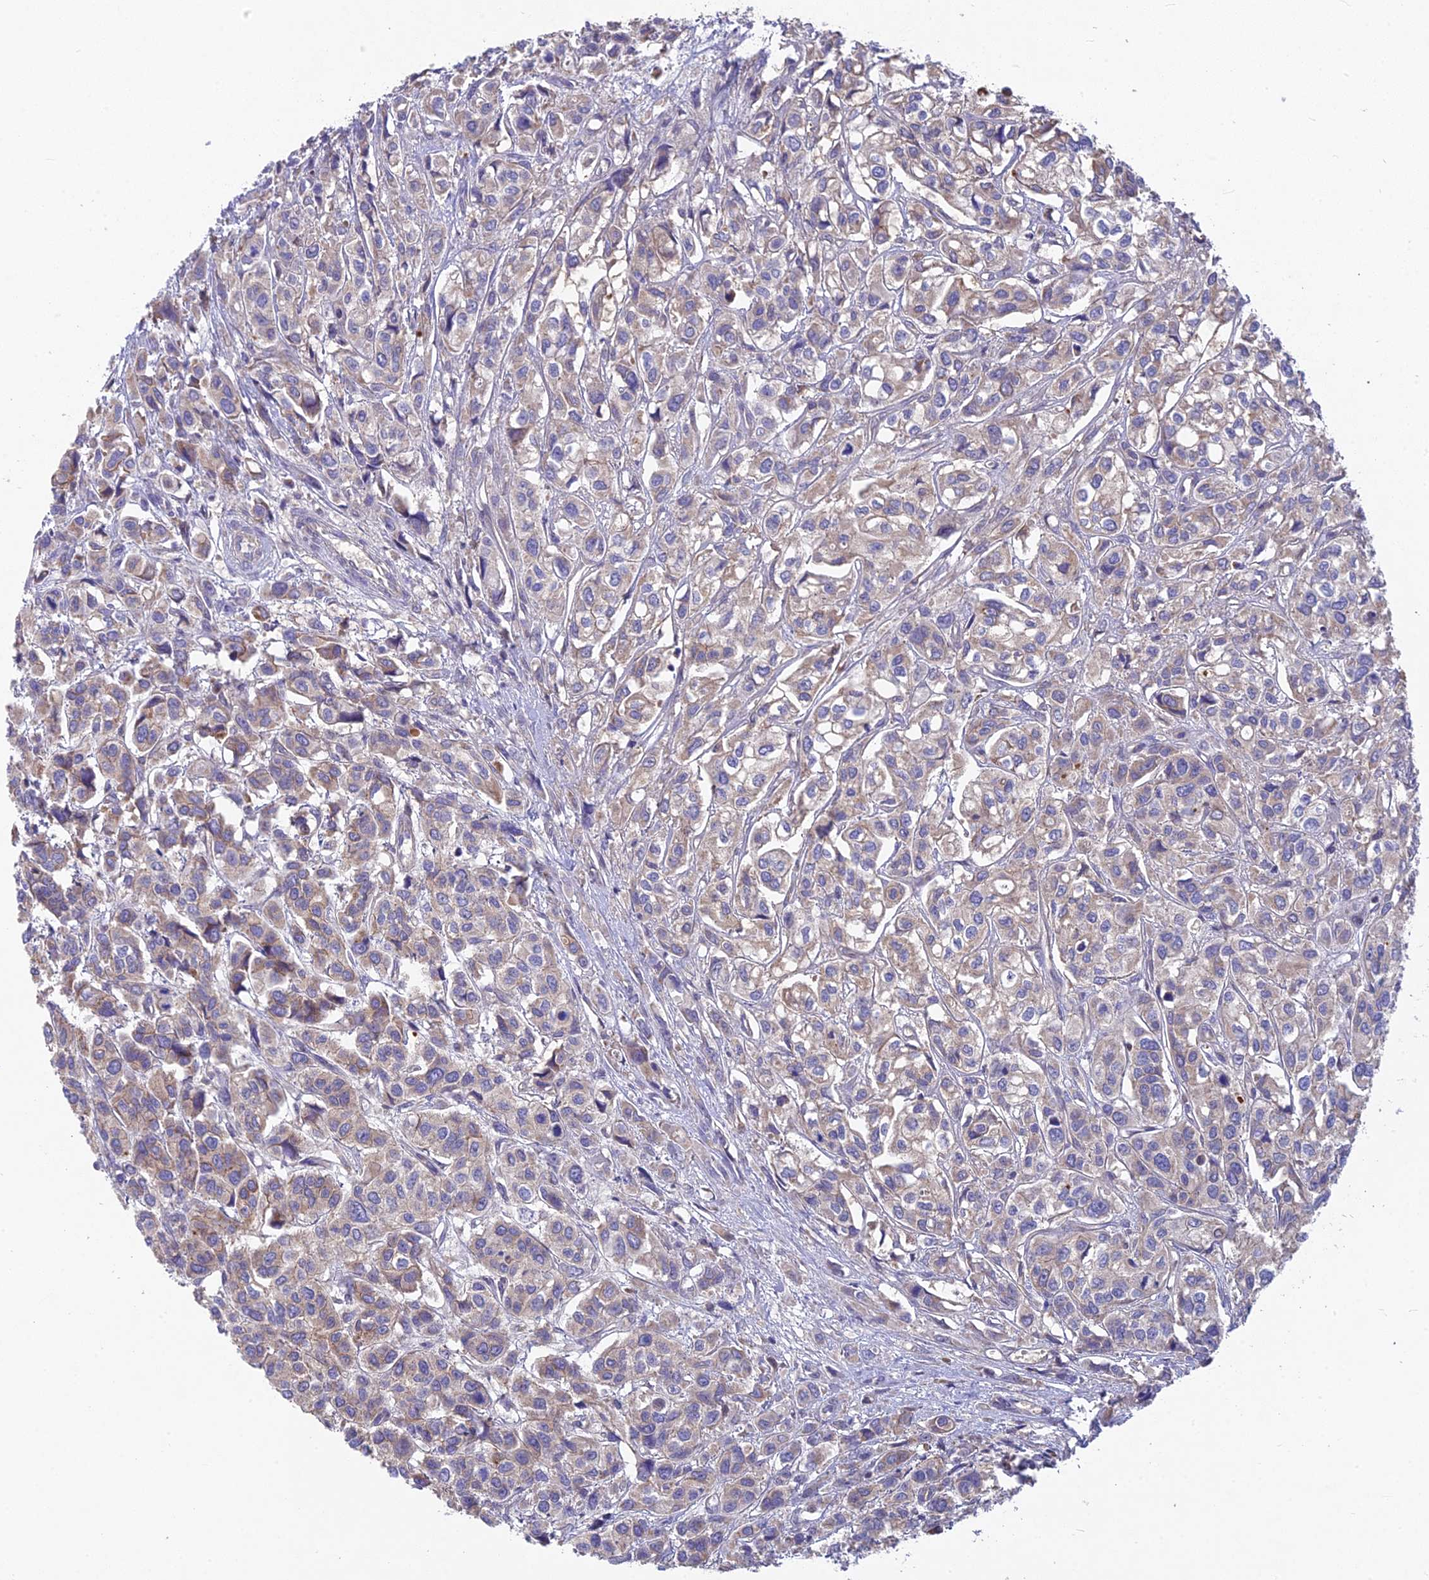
{"staining": {"intensity": "moderate", "quantity": "25%-75%", "location": "cytoplasmic/membranous"}, "tissue": "urothelial cancer", "cell_type": "Tumor cells", "image_type": "cancer", "snomed": [{"axis": "morphology", "description": "Urothelial carcinoma, High grade"}, {"axis": "topography", "description": "Urinary bladder"}], "caption": "A brown stain highlights moderate cytoplasmic/membranous expression of a protein in human urothelial carcinoma (high-grade) tumor cells.", "gene": "PZP", "patient": {"sex": "male", "age": 67}}